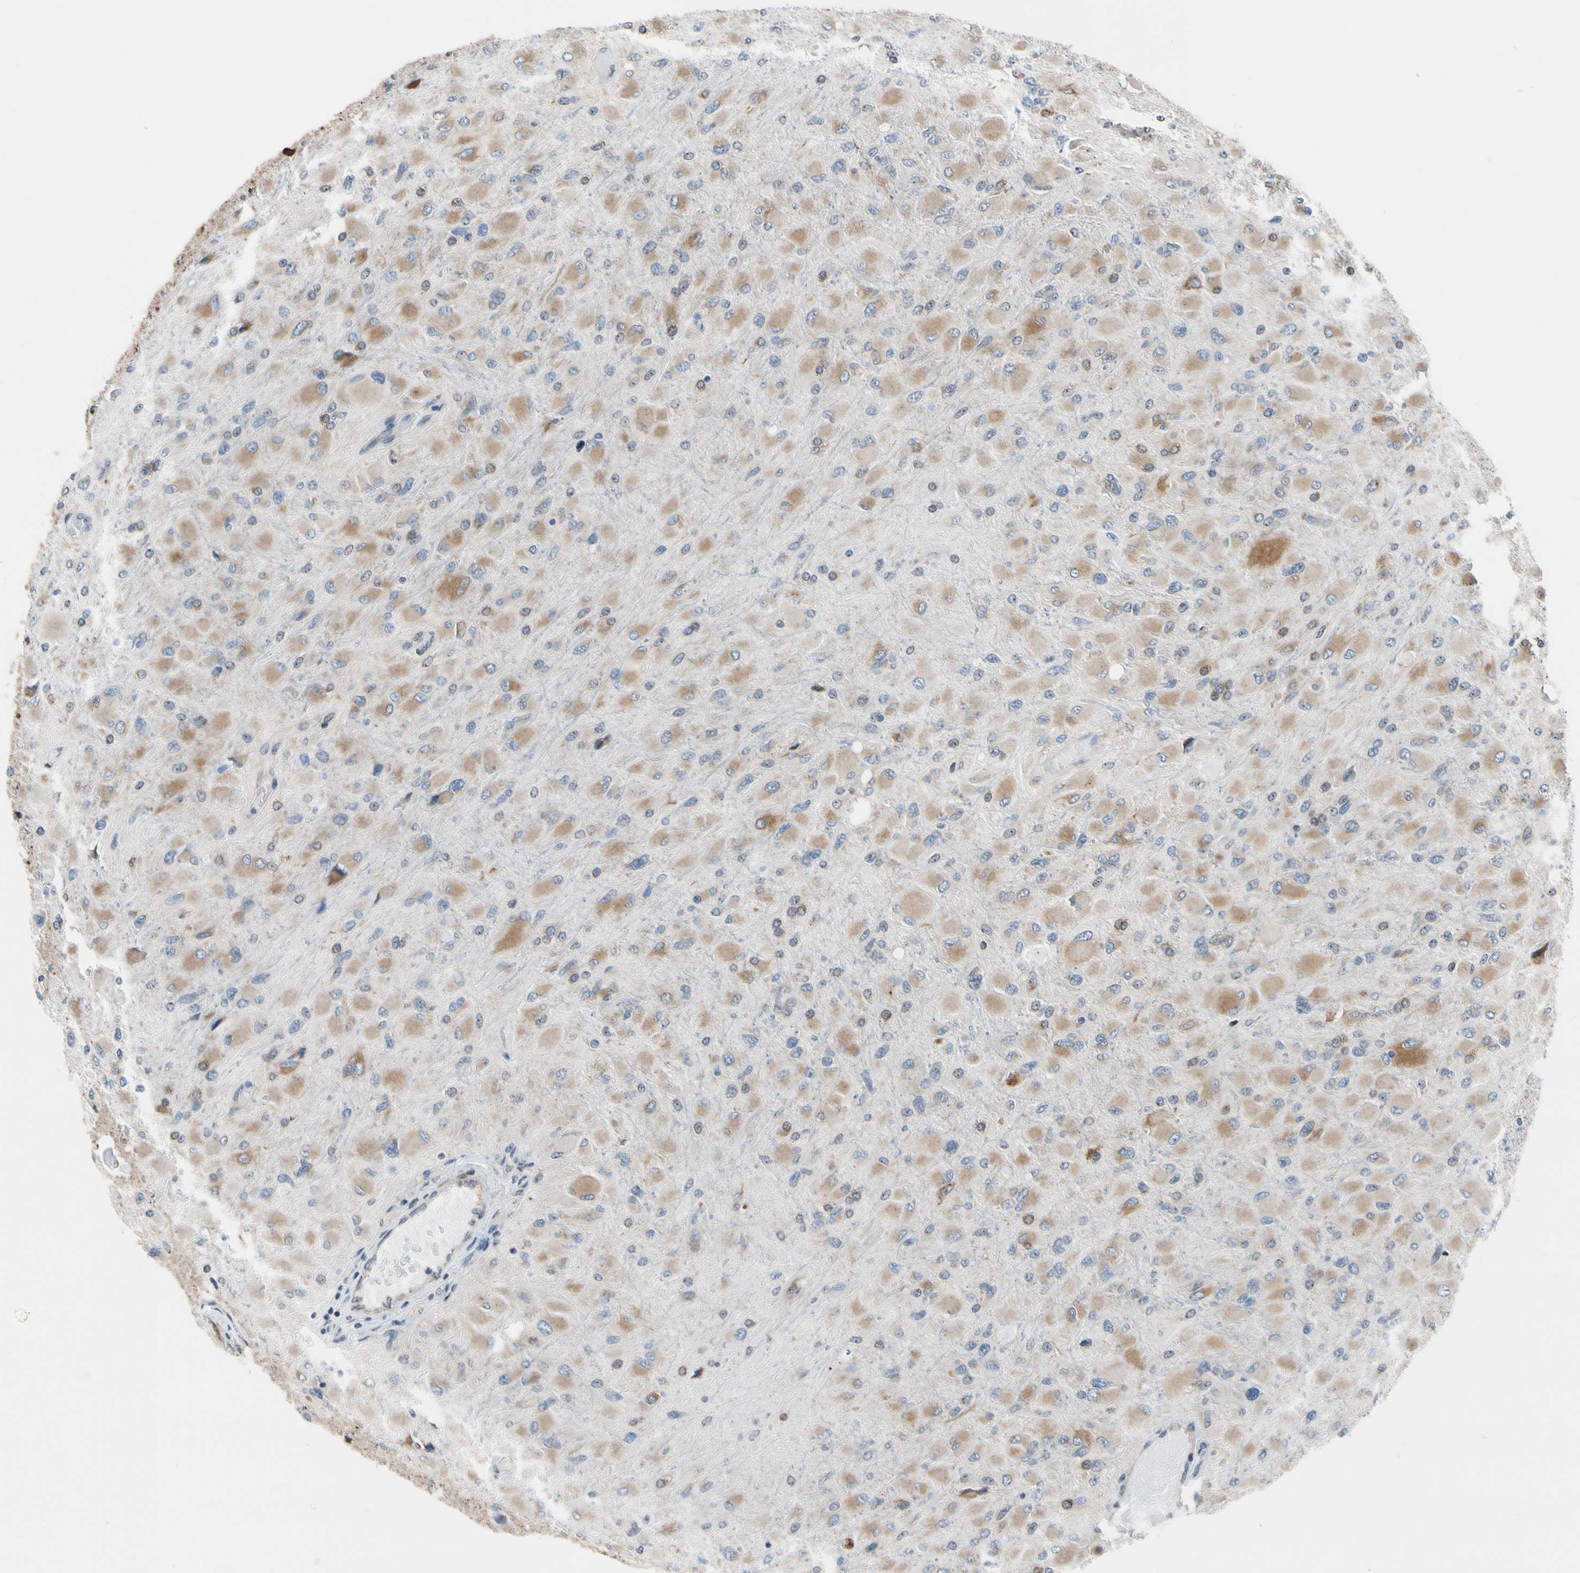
{"staining": {"intensity": "weak", "quantity": ">75%", "location": "cytoplasmic/membranous"}, "tissue": "glioma", "cell_type": "Tumor cells", "image_type": "cancer", "snomed": [{"axis": "morphology", "description": "Glioma, malignant, High grade"}, {"axis": "topography", "description": "Cerebral cortex"}], "caption": "IHC micrograph of high-grade glioma (malignant) stained for a protein (brown), which exhibits low levels of weak cytoplasmic/membranous expression in approximately >75% of tumor cells.", "gene": "TMED7", "patient": {"sex": "female", "age": 36}}